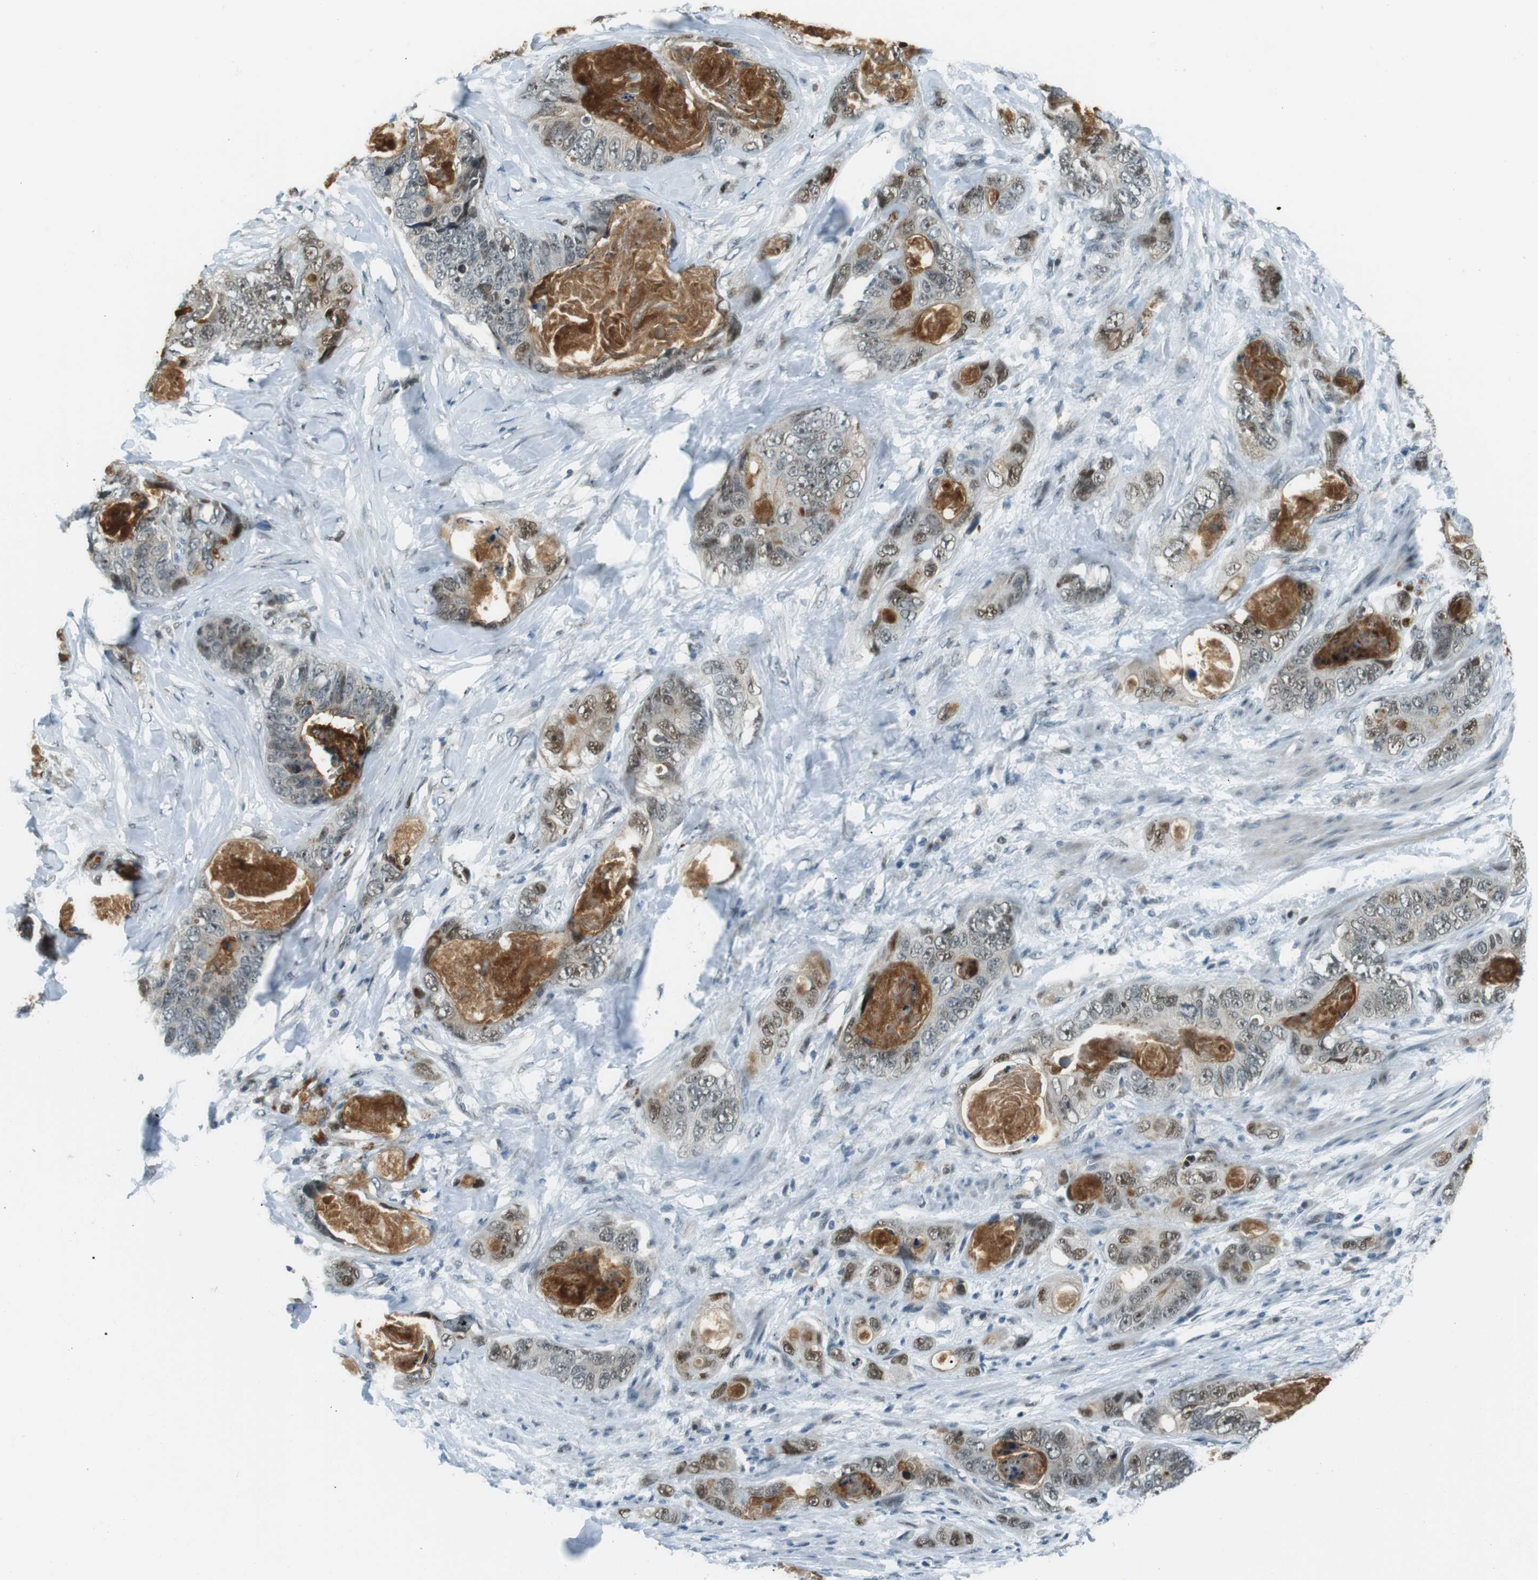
{"staining": {"intensity": "moderate", "quantity": "<25%", "location": "nuclear"}, "tissue": "stomach cancer", "cell_type": "Tumor cells", "image_type": "cancer", "snomed": [{"axis": "morphology", "description": "Adenocarcinoma, NOS"}, {"axis": "topography", "description": "Stomach"}], "caption": "High-power microscopy captured an immunohistochemistry histopathology image of adenocarcinoma (stomach), revealing moderate nuclear staining in approximately <25% of tumor cells.", "gene": "PJA1", "patient": {"sex": "female", "age": 89}}